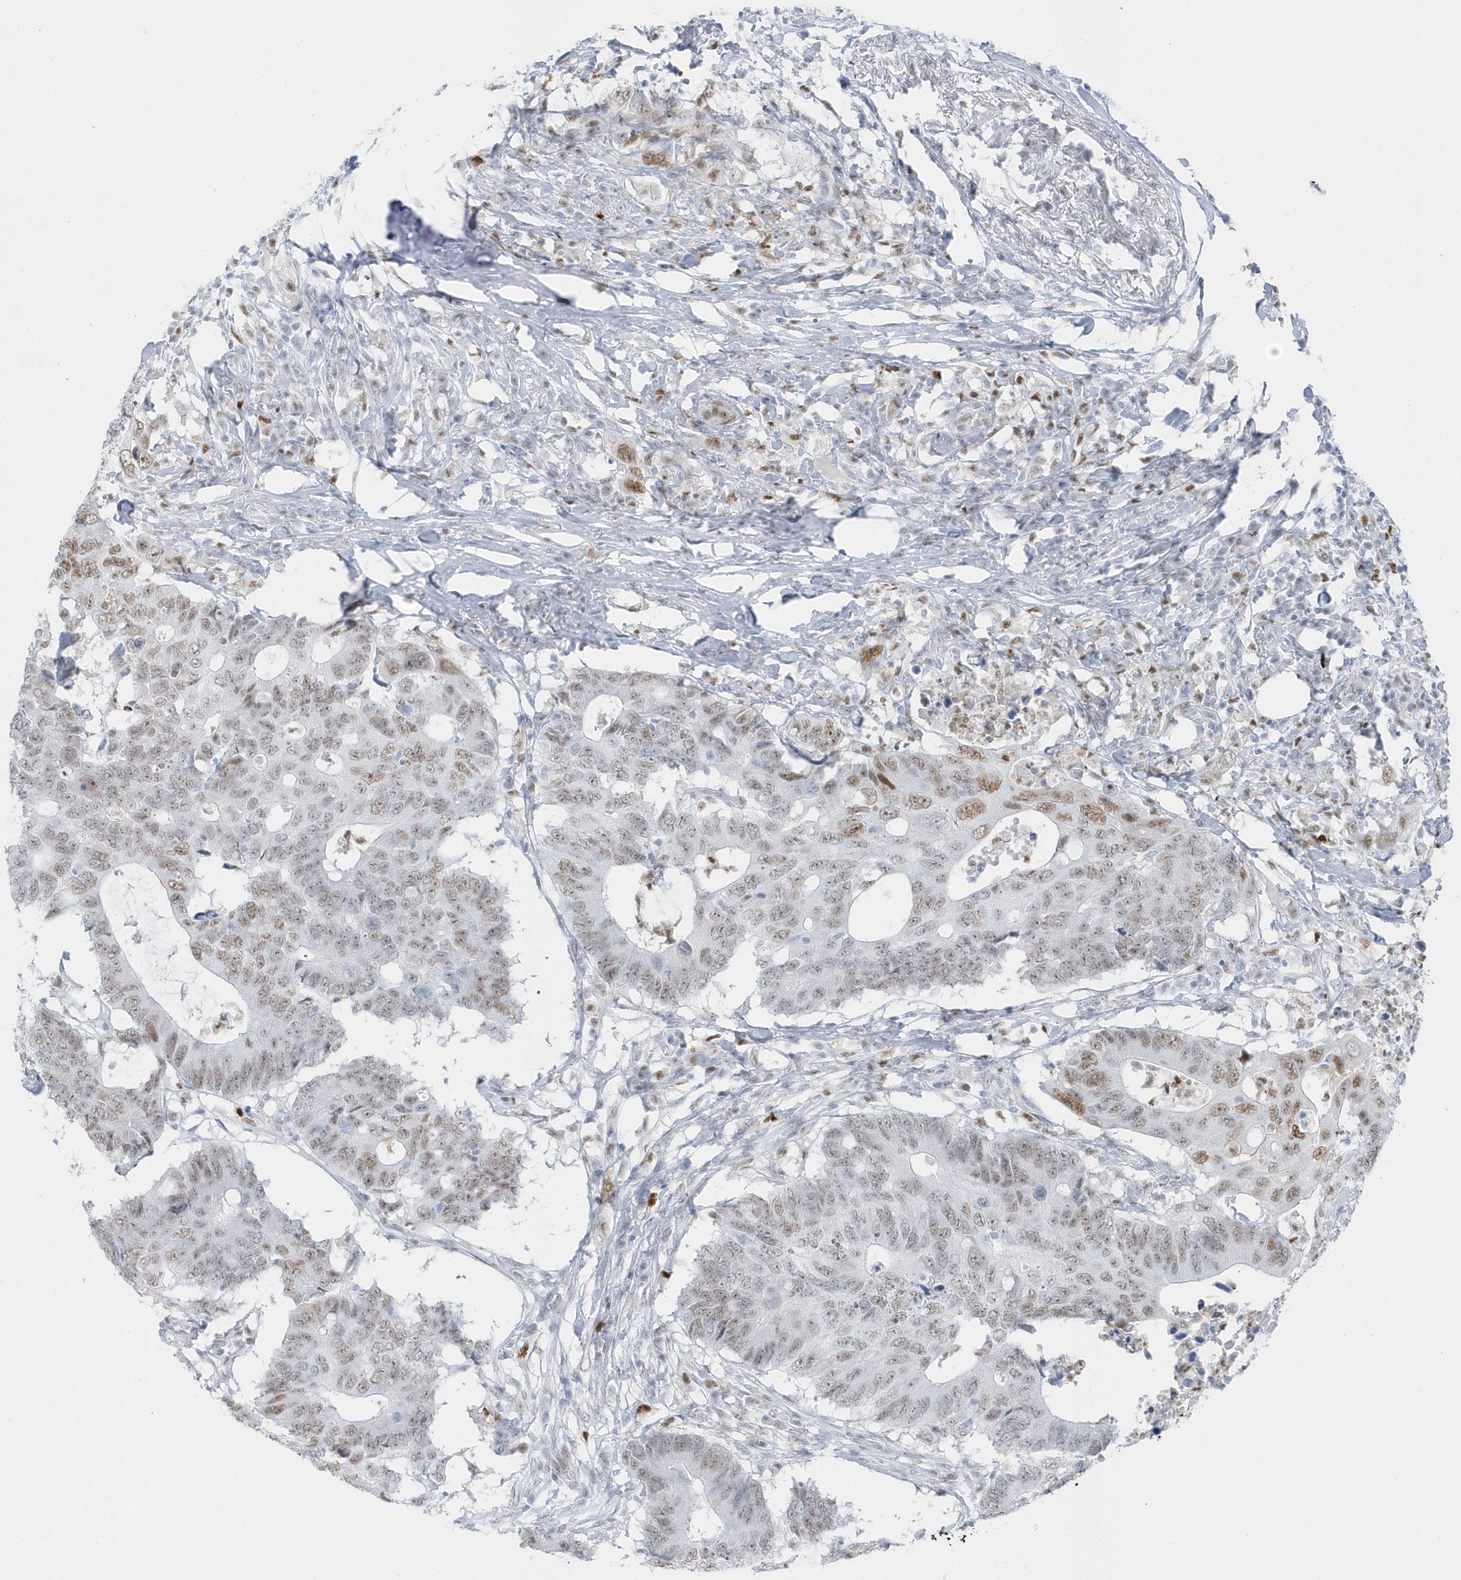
{"staining": {"intensity": "moderate", "quantity": "<25%", "location": "nuclear"}, "tissue": "colorectal cancer", "cell_type": "Tumor cells", "image_type": "cancer", "snomed": [{"axis": "morphology", "description": "Adenocarcinoma, NOS"}, {"axis": "topography", "description": "Colon"}], "caption": "Colorectal adenocarcinoma was stained to show a protein in brown. There is low levels of moderate nuclear positivity in about <25% of tumor cells. The staining is performed using DAB (3,3'-diaminobenzidine) brown chromogen to label protein expression. The nuclei are counter-stained blue using hematoxylin.", "gene": "SMIM34", "patient": {"sex": "male", "age": 71}}